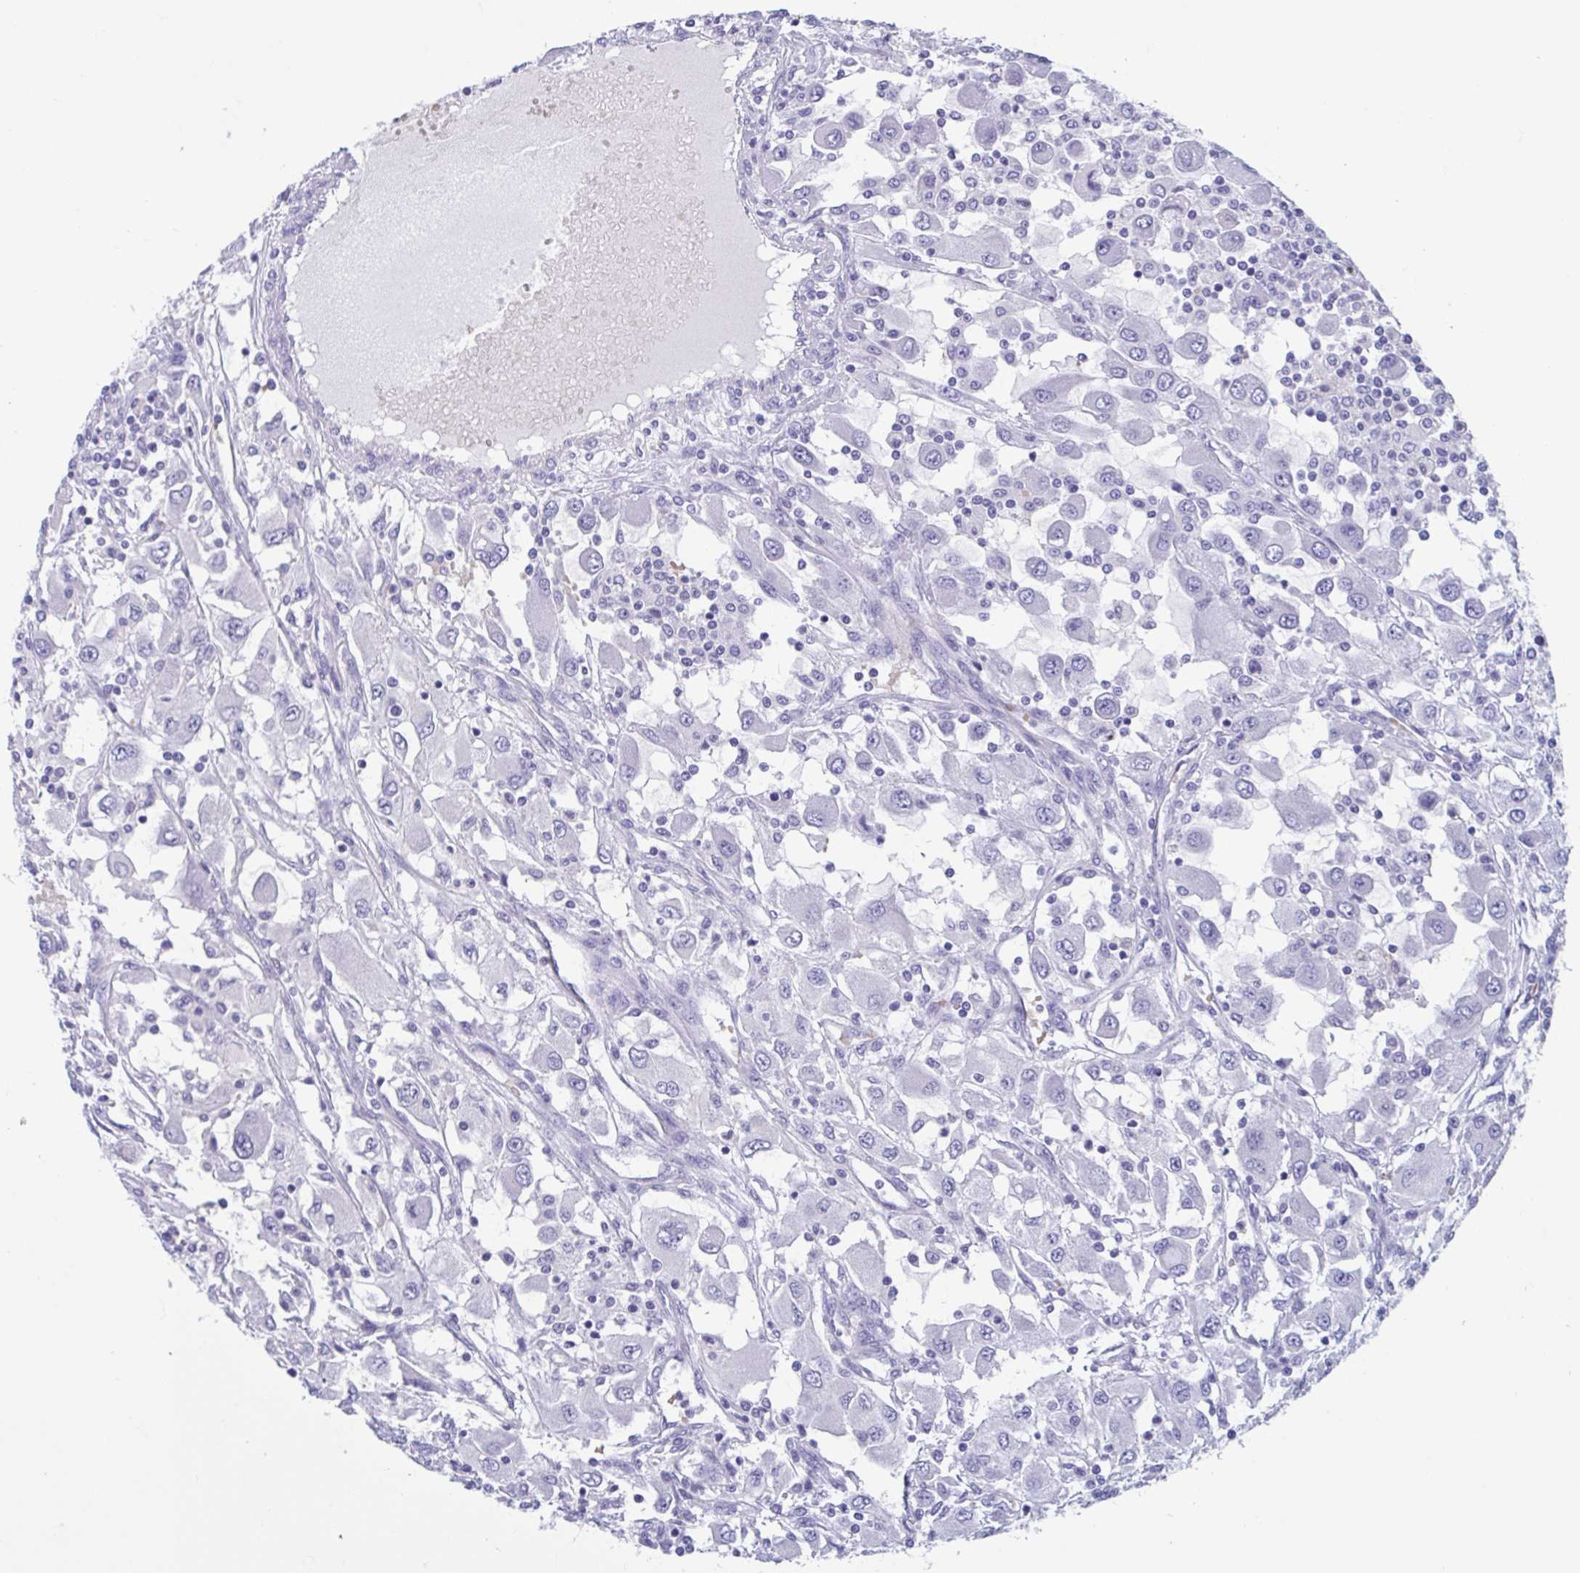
{"staining": {"intensity": "negative", "quantity": "none", "location": "none"}, "tissue": "renal cancer", "cell_type": "Tumor cells", "image_type": "cancer", "snomed": [{"axis": "morphology", "description": "Adenocarcinoma, NOS"}, {"axis": "topography", "description": "Kidney"}], "caption": "Tumor cells show no significant positivity in renal adenocarcinoma. Nuclei are stained in blue.", "gene": "MORC4", "patient": {"sex": "female", "age": 67}}